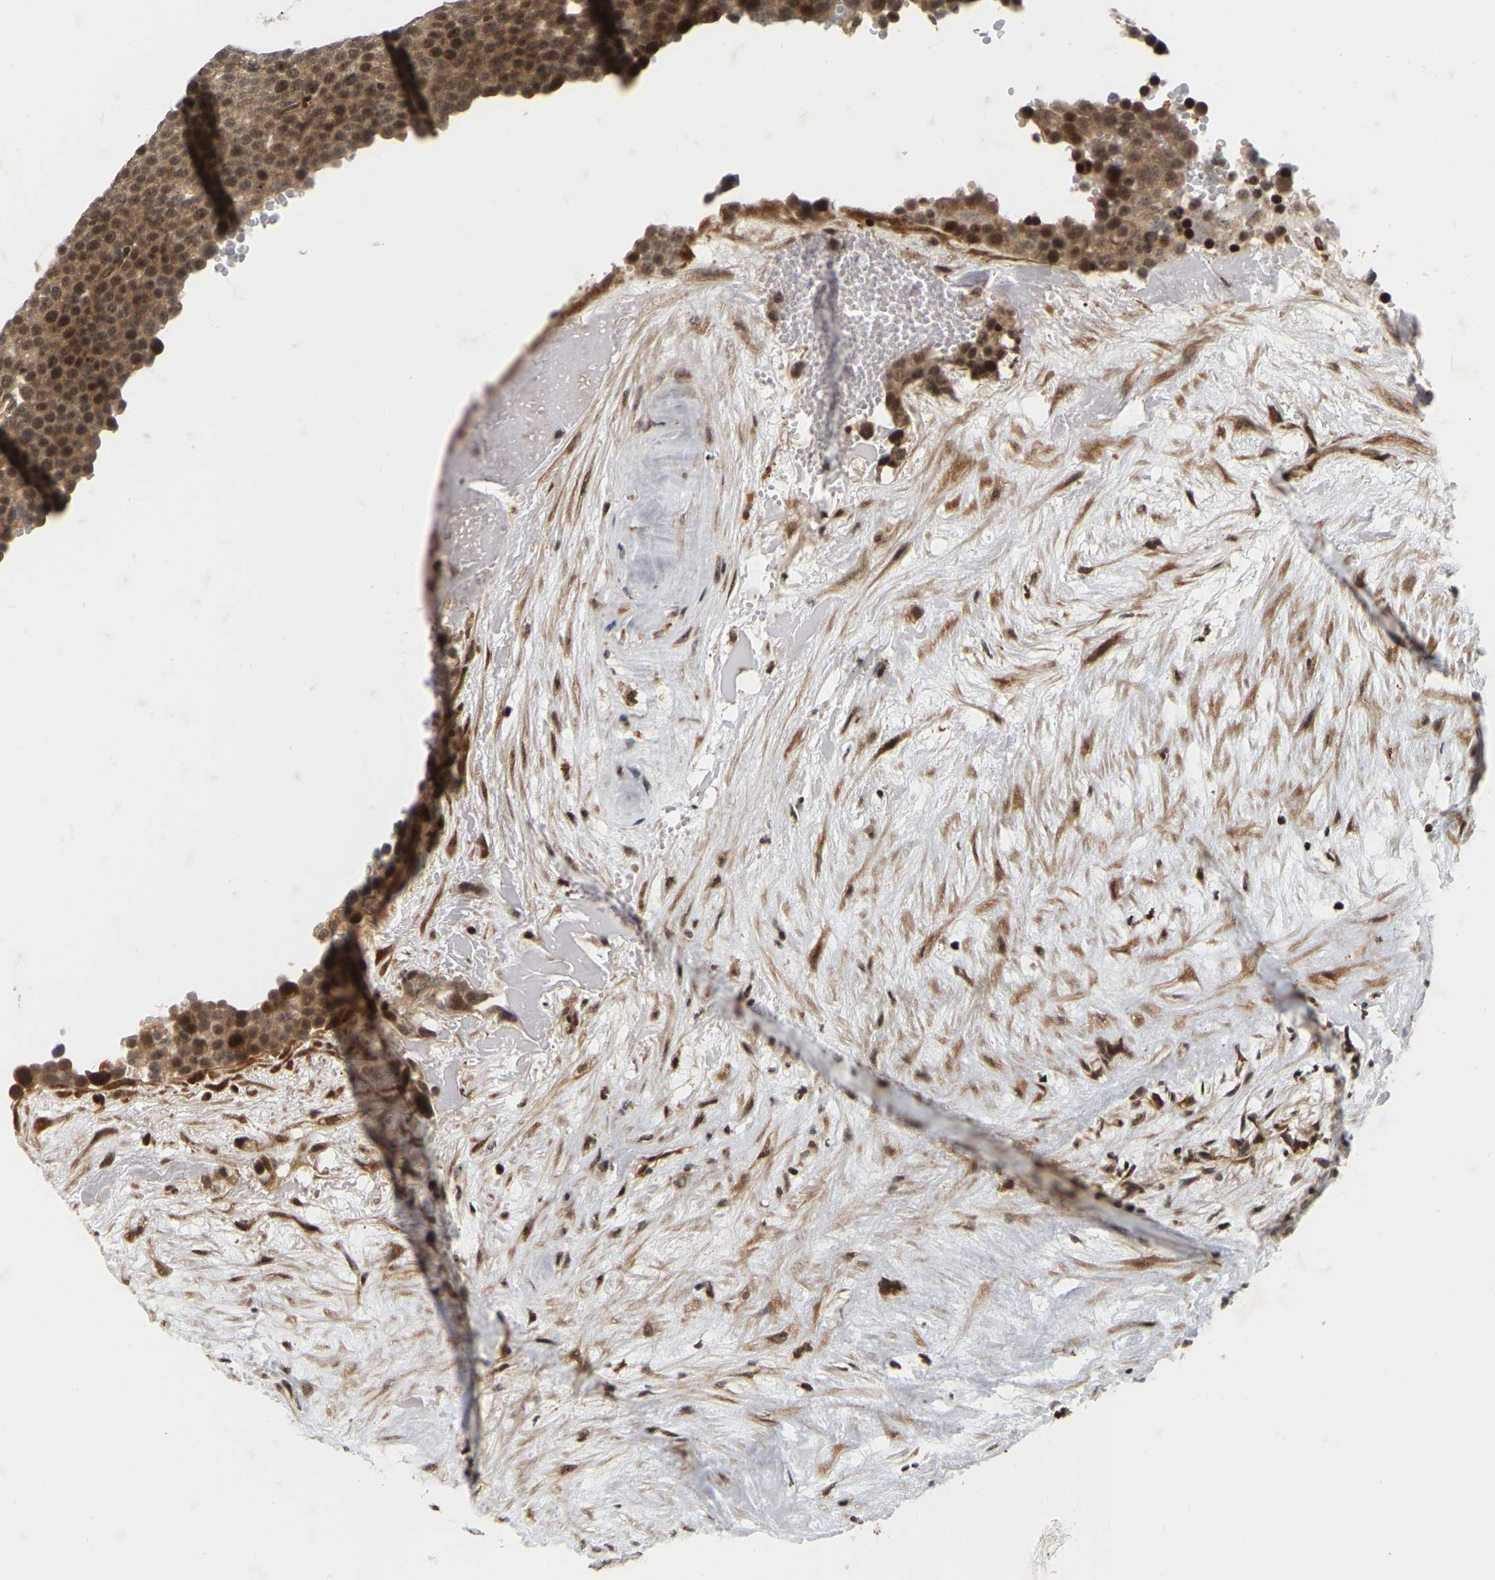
{"staining": {"intensity": "moderate", "quantity": ">75%", "location": "cytoplasmic/membranous,nuclear"}, "tissue": "testis cancer", "cell_type": "Tumor cells", "image_type": "cancer", "snomed": [{"axis": "morphology", "description": "Seminoma, NOS"}, {"axis": "topography", "description": "Testis"}], "caption": "This histopathology image displays immunohistochemistry (IHC) staining of testis seminoma, with medium moderate cytoplasmic/membranous and nuclear staining in about >75% of tumor cells.", "gene": "NFE2L2", "patient": {"sex": "male", "age": 71}}